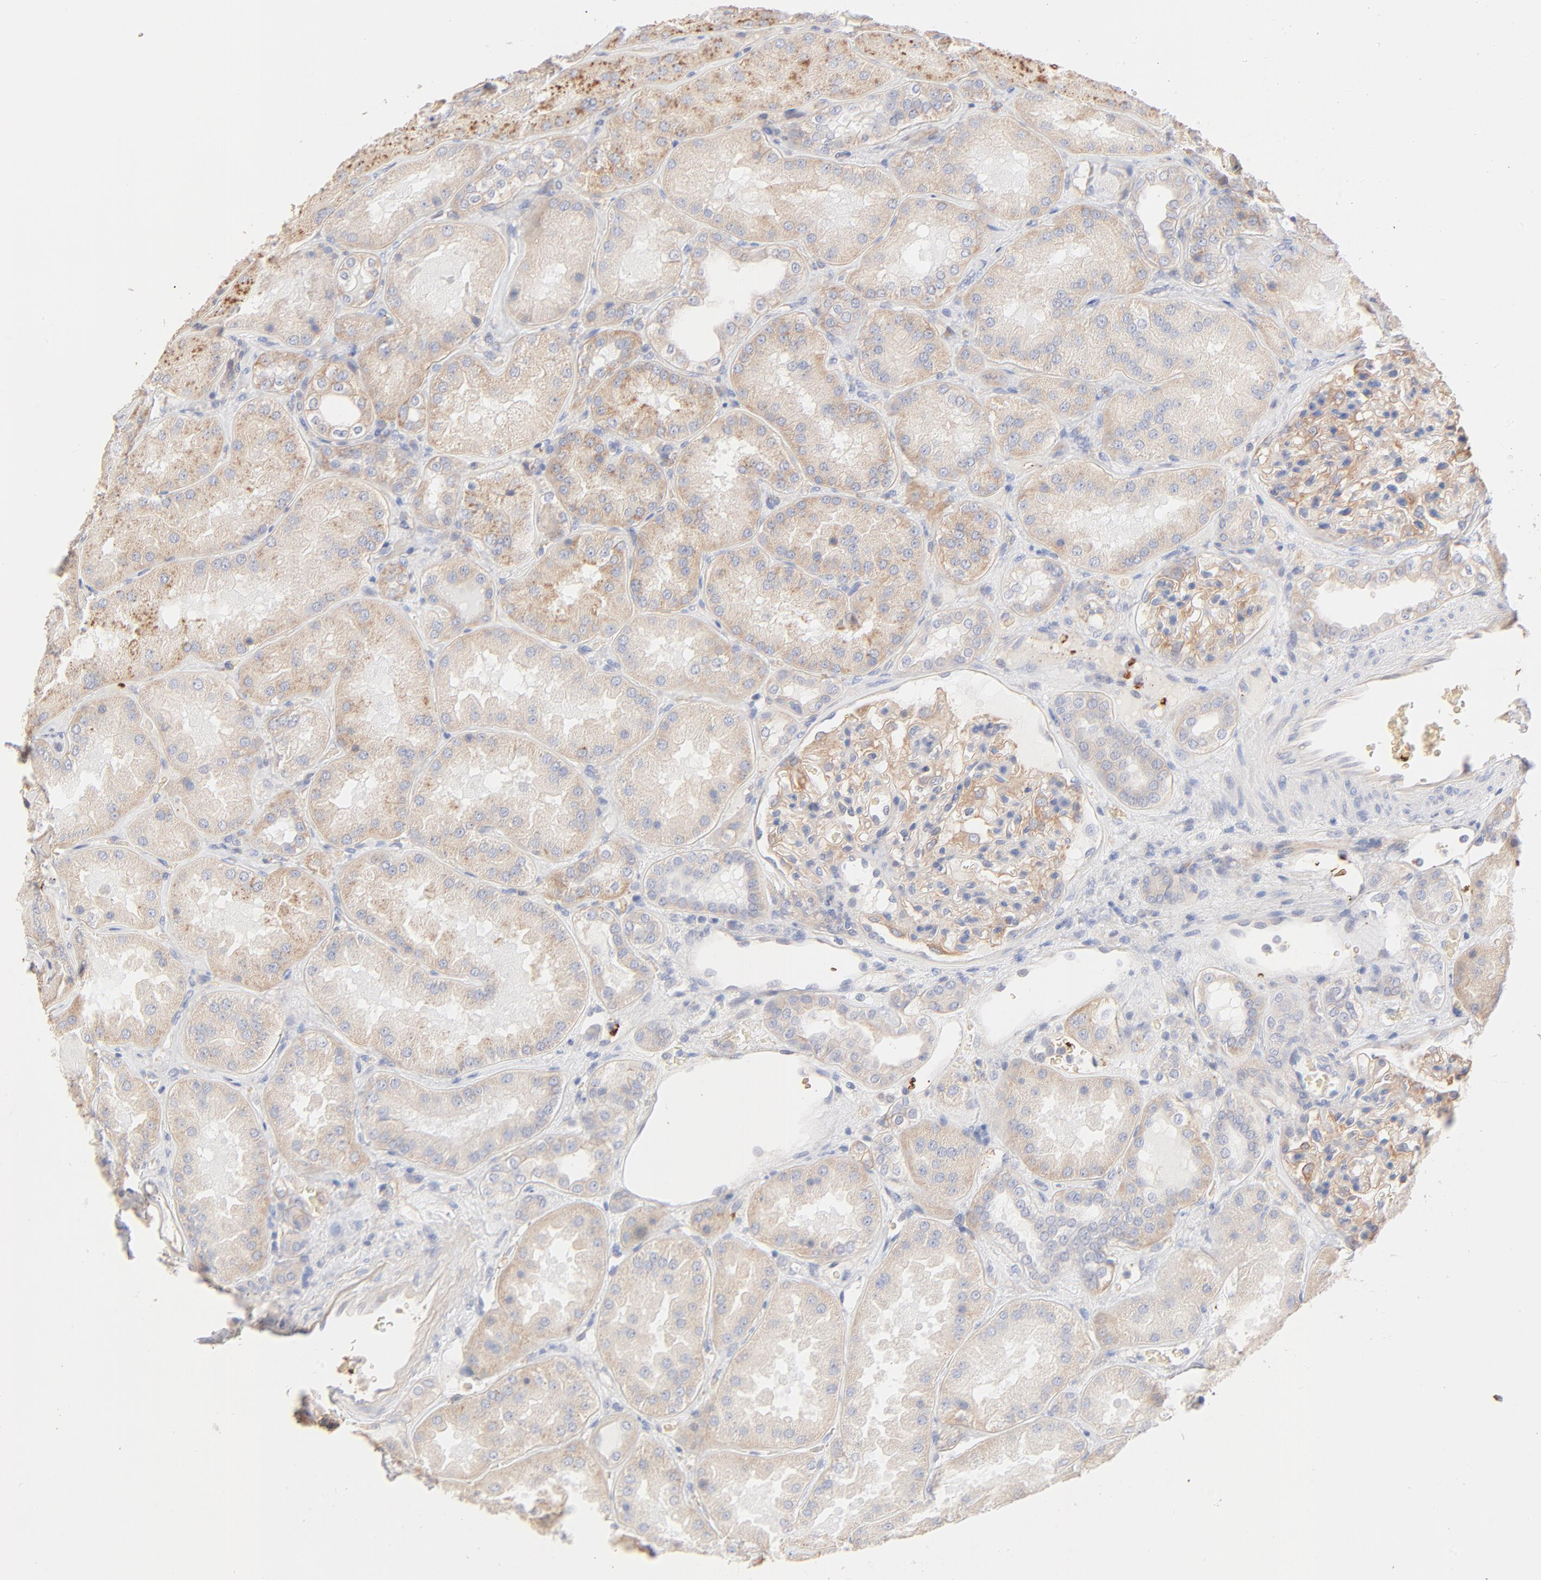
{"staining": {"intensity": "weak", "quantity": ">75%", "location": "cytoplasmic/membranous"}, "tissue": "kidney", "cell_type": "Cells in glomeruli", "image_type": "normal", "snomed": [{"axis": "morphology", "description": "Normal tissue, NOS"}, {"axis": "topography", "description": "Kidney"}], "caption": "An immunohistochemistry (IHC) micrograph of normal tissue is shown. Protein staining in brown highlights weak cytoplasmic/membranous positivity in kidney within cells in glomeruli. The protein is stained brown, and the nuclei are stained in blue (DAB IHC with brightfield microscopy, high magnification).", "gene": "SPTB", "patient": {"sex": "female", "age": 56}}